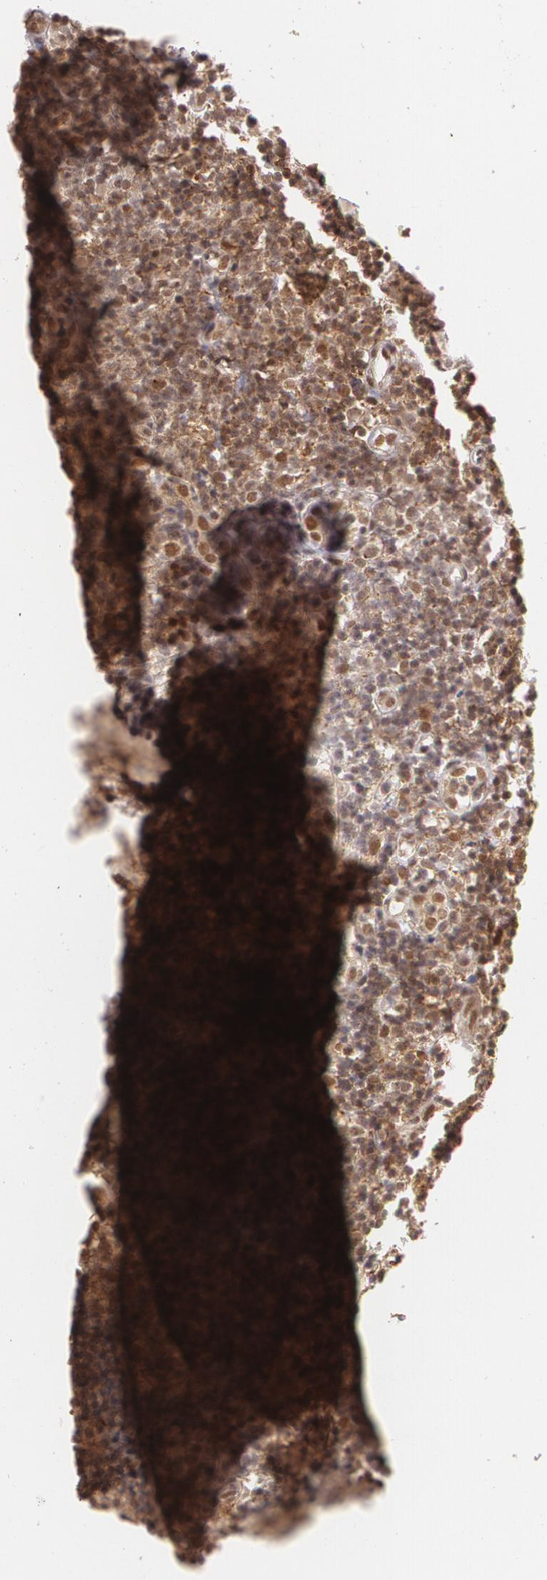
{"staining": {"intensity": "moderate", "quantity": ">75%", "location": "cytoplasmic/membranous,nuclear"}, "tissue": "tonsil", "cell_type": "Germinal center cells", "image_type": "normal", "snomed": [{"axis": "morphology", "description": "Normal tissue, NOS"}, {"axis": "topography", "description": "Tonsil"}], "caption": "Normal tonsil exhibits moderate cytoplasmic/membranous,nuclear positivity in approximately >75% of germinal center cells, visualized by immunohistochemistry. The protein is shown in brown color, while the nuclei are stained blue.", "gene": "CUL2", "patient": {"sex": "female", "age": 40}}